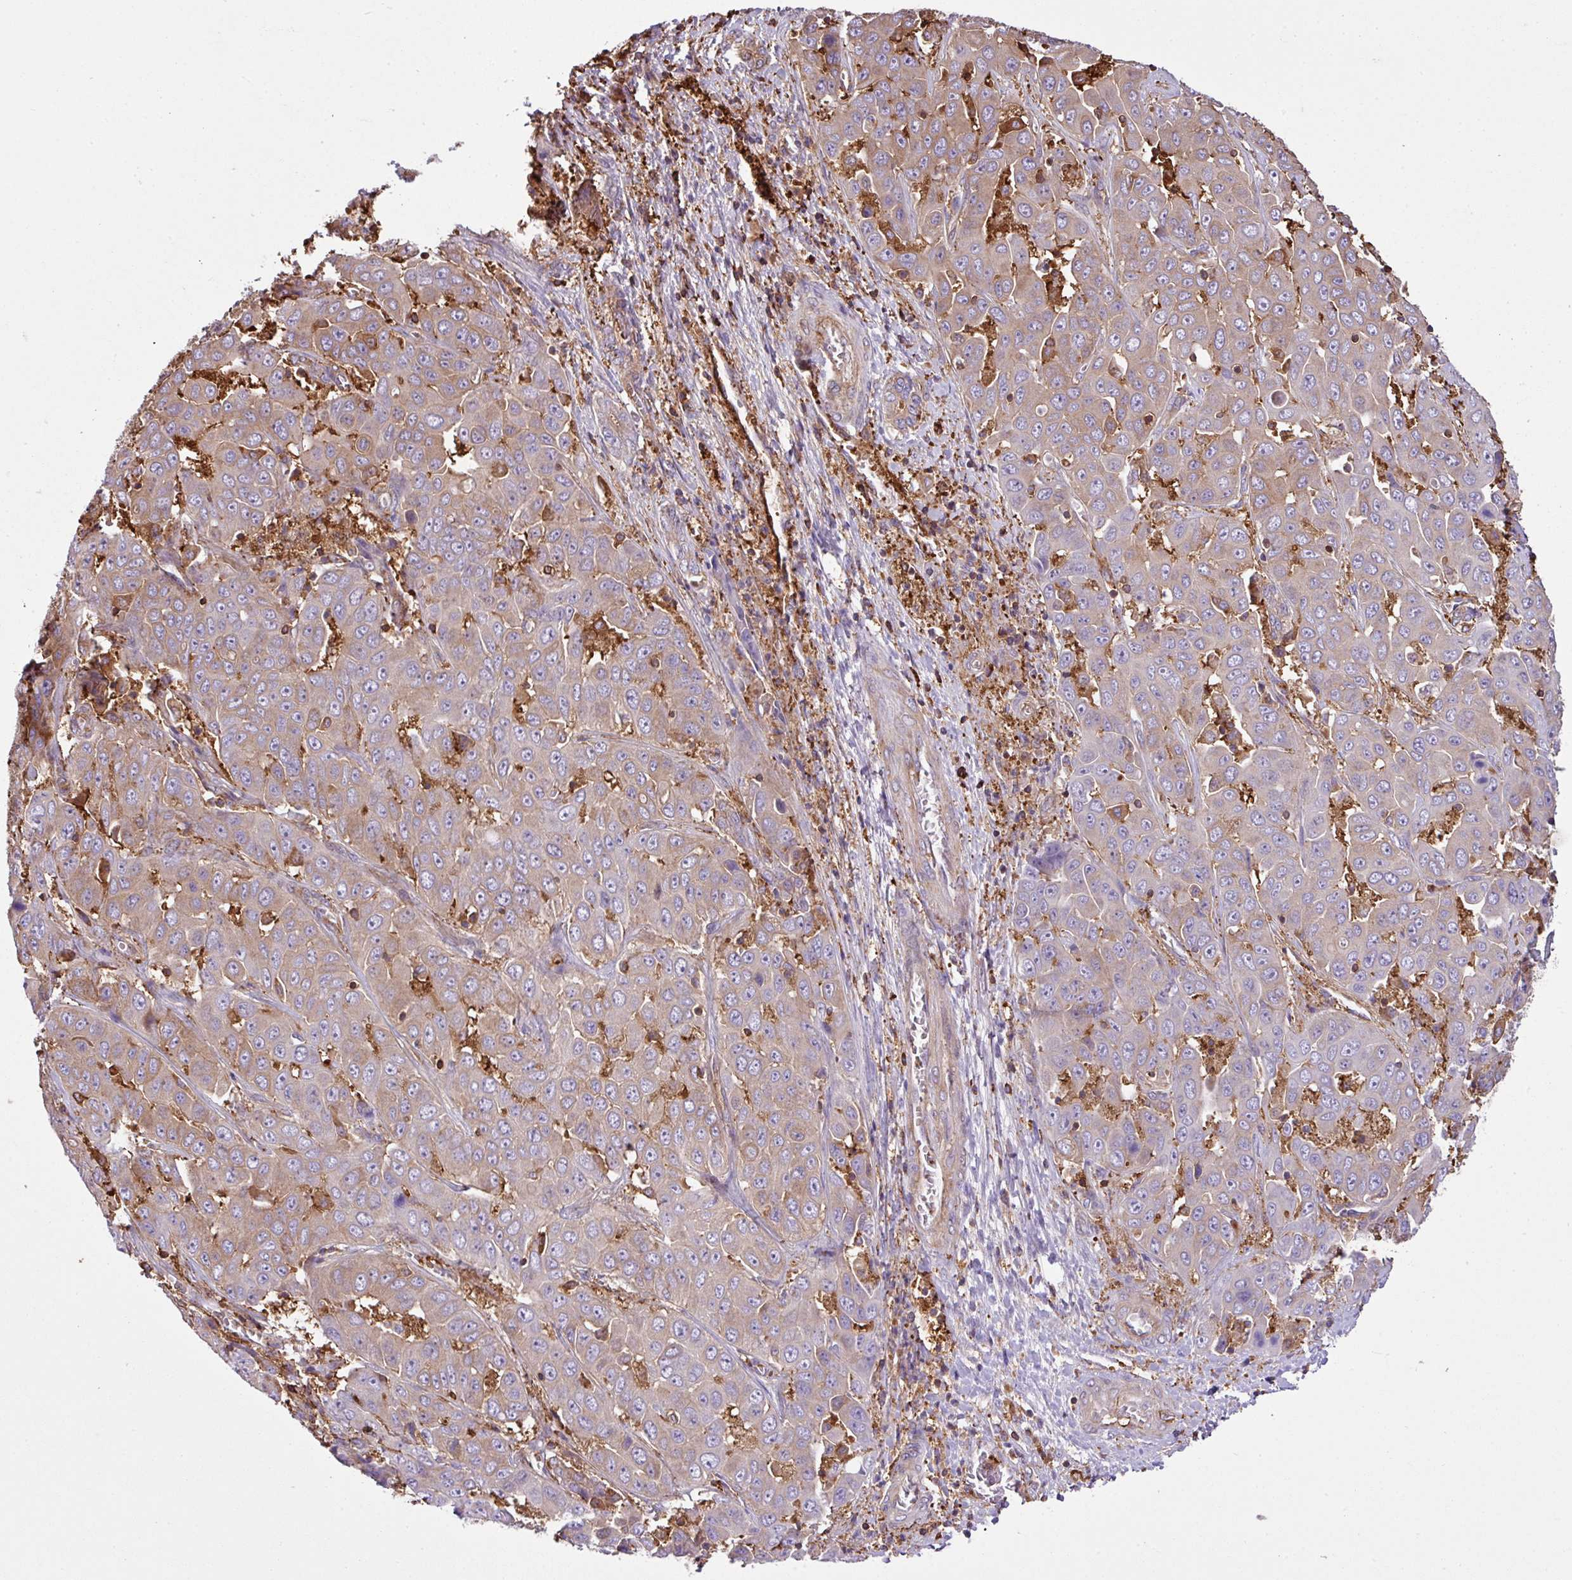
{"staining": {"intensity": "weak", "quantity": "25%-75%", "location": "cytoplasmic/membranous"}, "tissue": "liver cancer", "cell_type": "Tumor cells", "image_type": "cancer", "snomed": [{"axis": "morphology", "description": "Cholangiocarcinoma"}, {"axis": "topography", "description": "Liver"}], "caption": "High-power microscopy captured an immunohistochemistry image of liver cancer (cholangiocarcinoma), revealing weak cytoplasmic/membranous expression in approximately 25%-75% of tumor cells.", "gene": "PGAP6", "patient": {"sex": "female", "age": 52}}